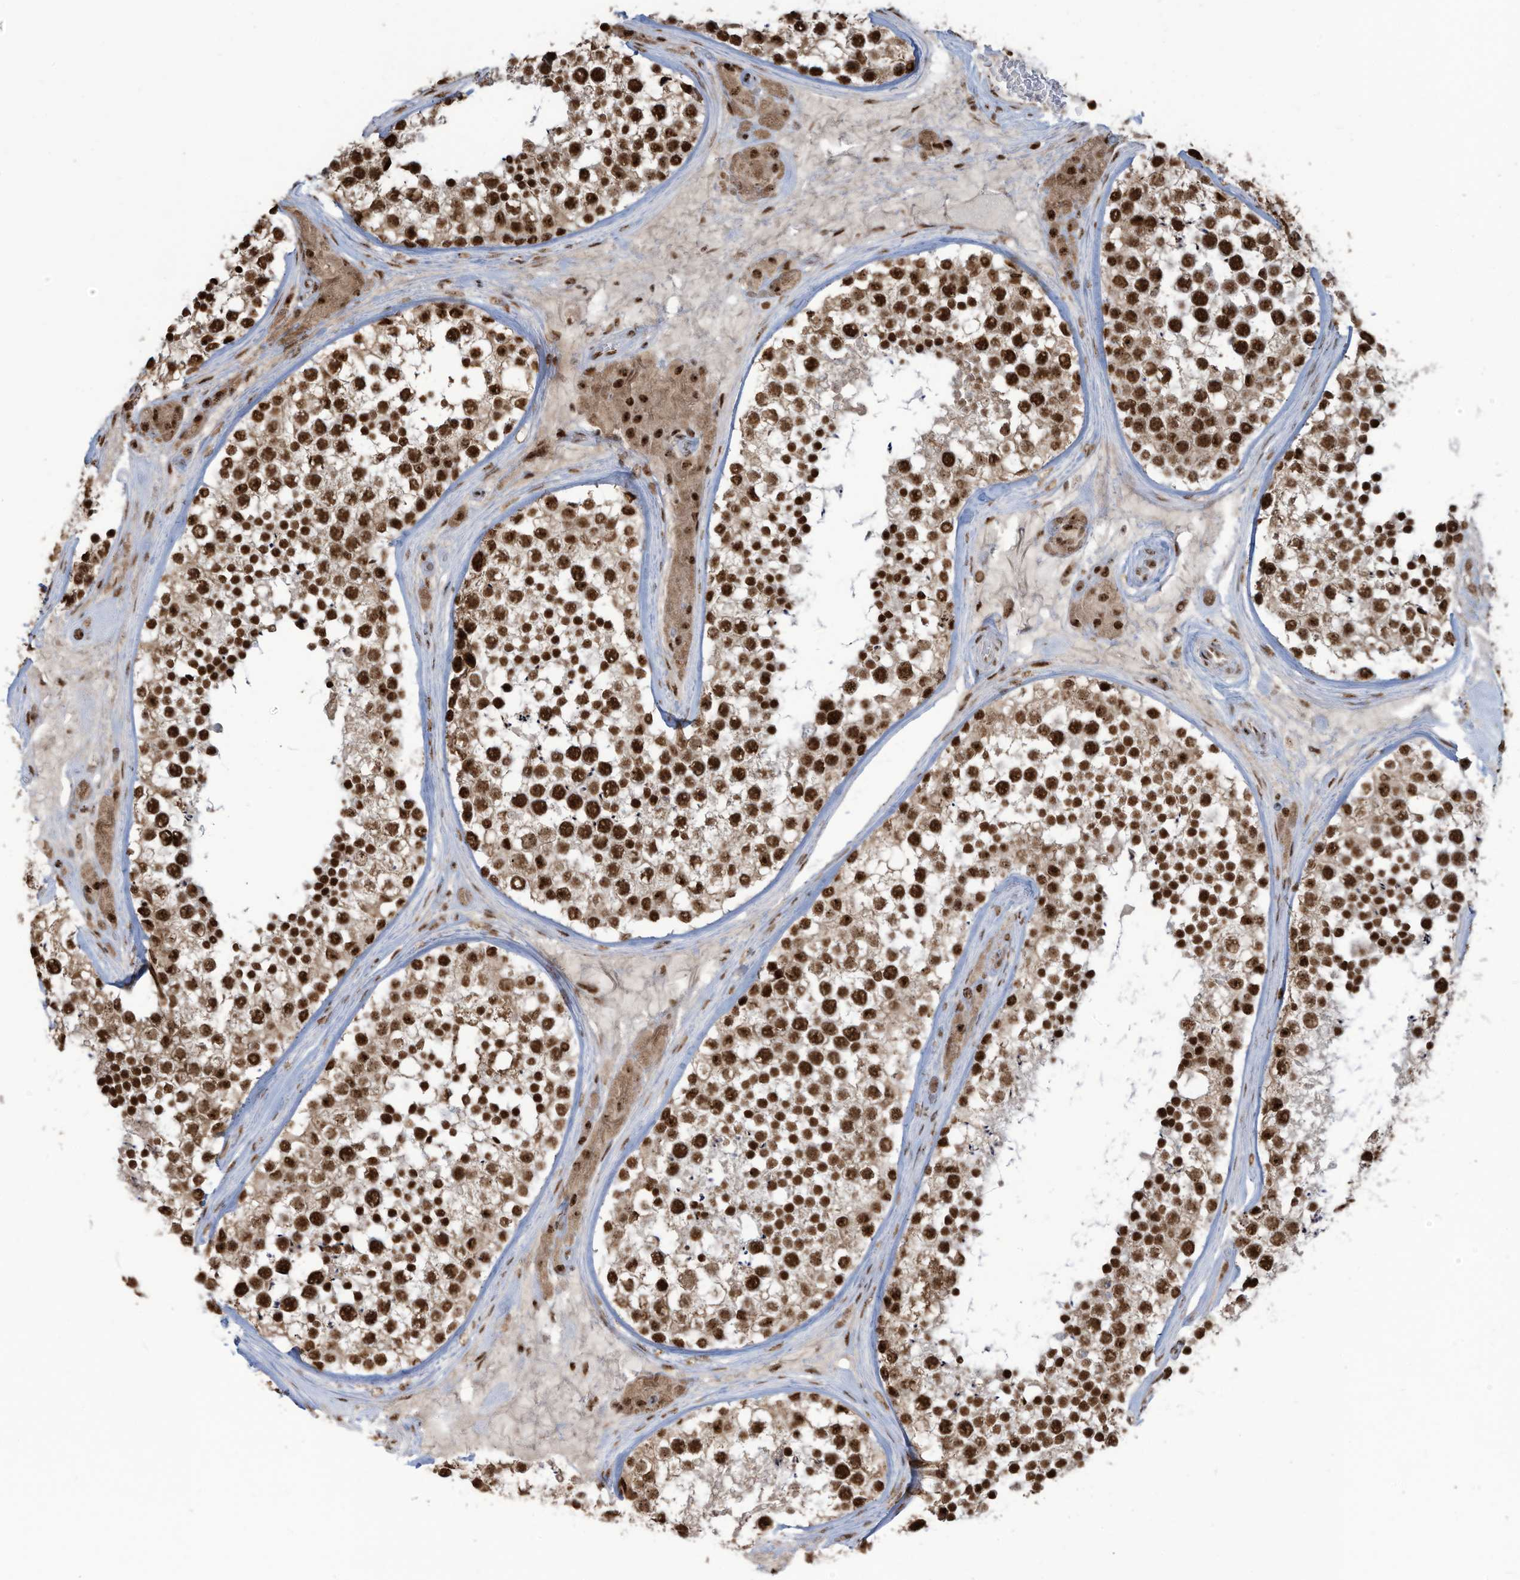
{"staining": {"intensity": "strong", "quantity": ">75%", "location": "nuclear"}, "tissue": "testis", "cell_type": "Cells in seminiferous ducts", "image_type": "normal", "snomed": [{"axis": "morphology", "description": "Normal tissue, NOS"}, {"axis": "topography", "description": "Testis"}], "caption": "A histopathology image showing strong nuclear staining in about >75% of cells in seminiferous ducts in benign testis, as visualized by brown immunohistochemical staining.", "gene": "LBH", "patient": {"sex": "male", "age": 46}}